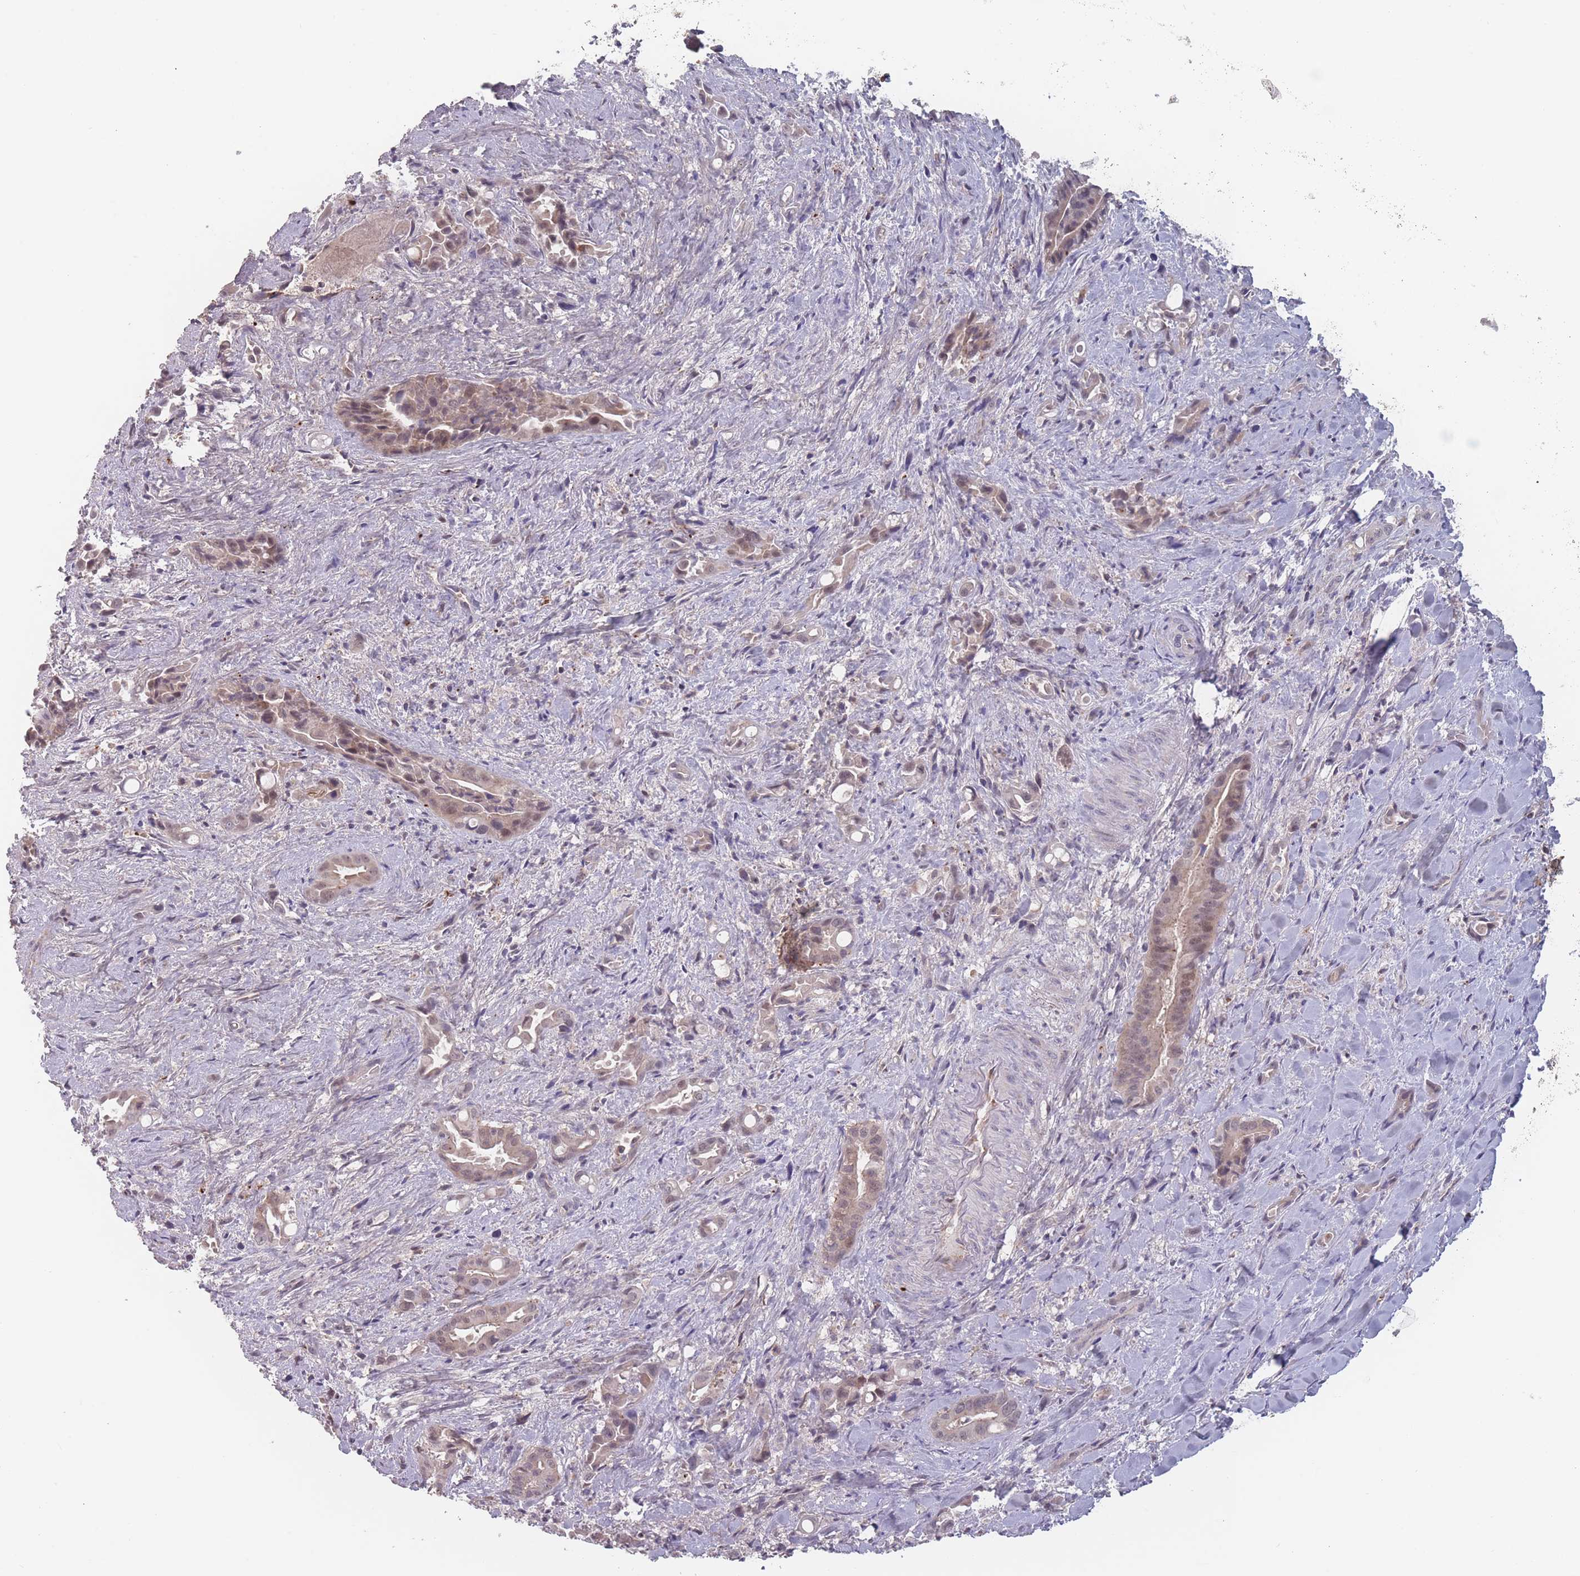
{"staining": {"intensity": "weak", "quantity": ">75%", "location": "cytoplasmic/membranous,nuclear"}, "tissue": "liver cancer", "cell_type": "Tumor cells", "image_type": "cancer", "snomed": [{"axis": "morphology", "description": "Cholangiocarcinoma"}, {"axis": "topography", "description": "Liver"}], "caption": "The photomicrograph shows a brown stain indicating the presence of a protein in the cytoplasmic/membranous and nuclear of tumor cells in liver cancer (cholangiocarcinoma). (brown staining indicates protein expression, while blue staining denotes nuclei).", "gene": "TMEM232", "patient": {"sex": "female", "age": 68}}